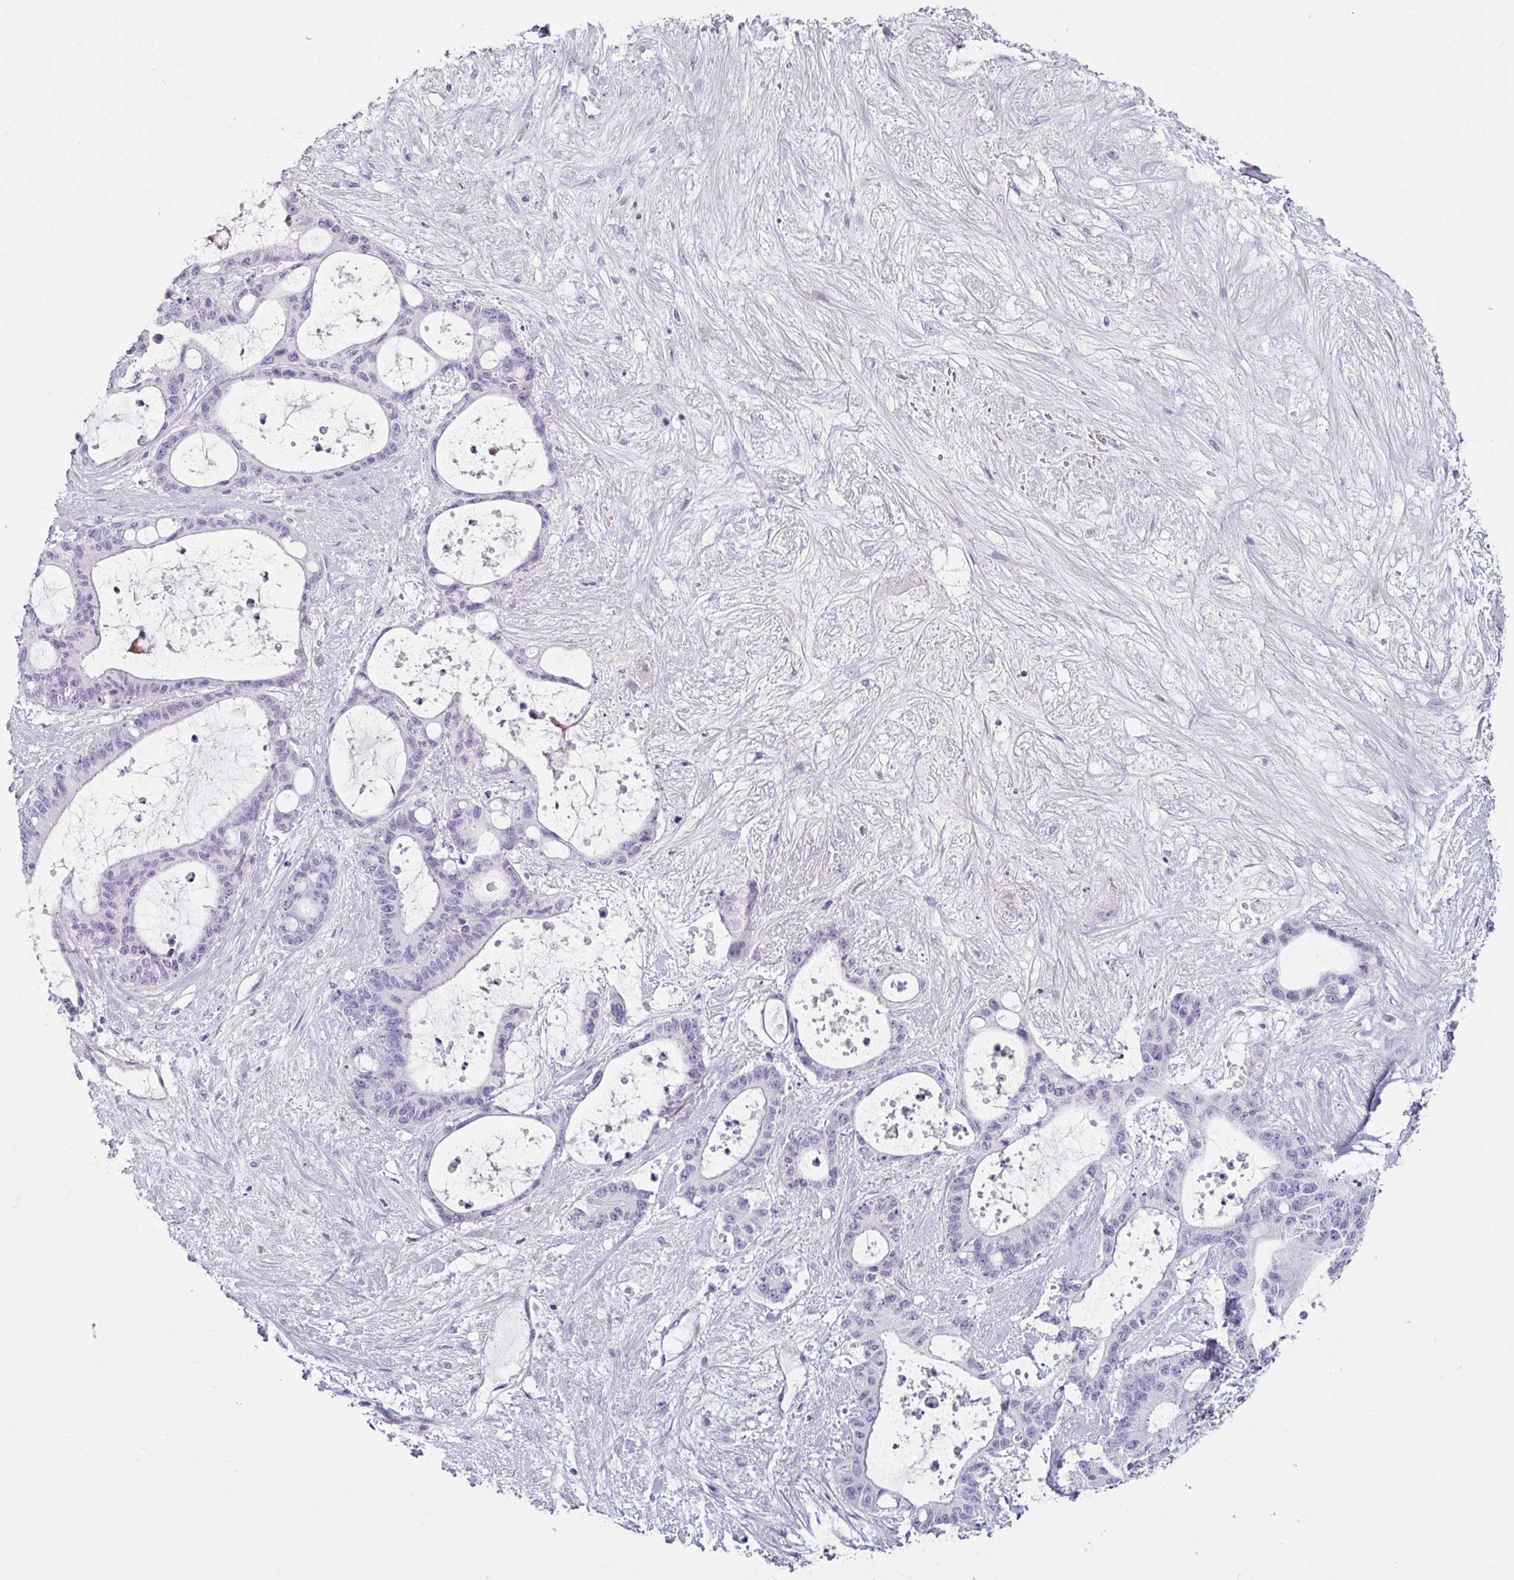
{"staining": {"intensity": "negative", "quantity": "none", "location": "none"}, "tissue": "liver cancer", "cell_type": "Tumor cells", "image_type": "cancer", "snomed": [{"axis": "morphology", "description": "Normal tissue, NOS"}, {"axis": "morphology", "description": "Cholangiocarcinoma"}, {"axis": "topography", "description": "Liver"}, {"axis": "topography", "description": "Peripheral nerve tissue"}], "caption": "An immunohistochemistry micrograph of cholangiocarcinoma (liver) is shown. There is no staining in tumor cells of cholangiocarcinoma (liver).", "gene": "CLCA1", "patient": {"sex": "female", "age": 73}}